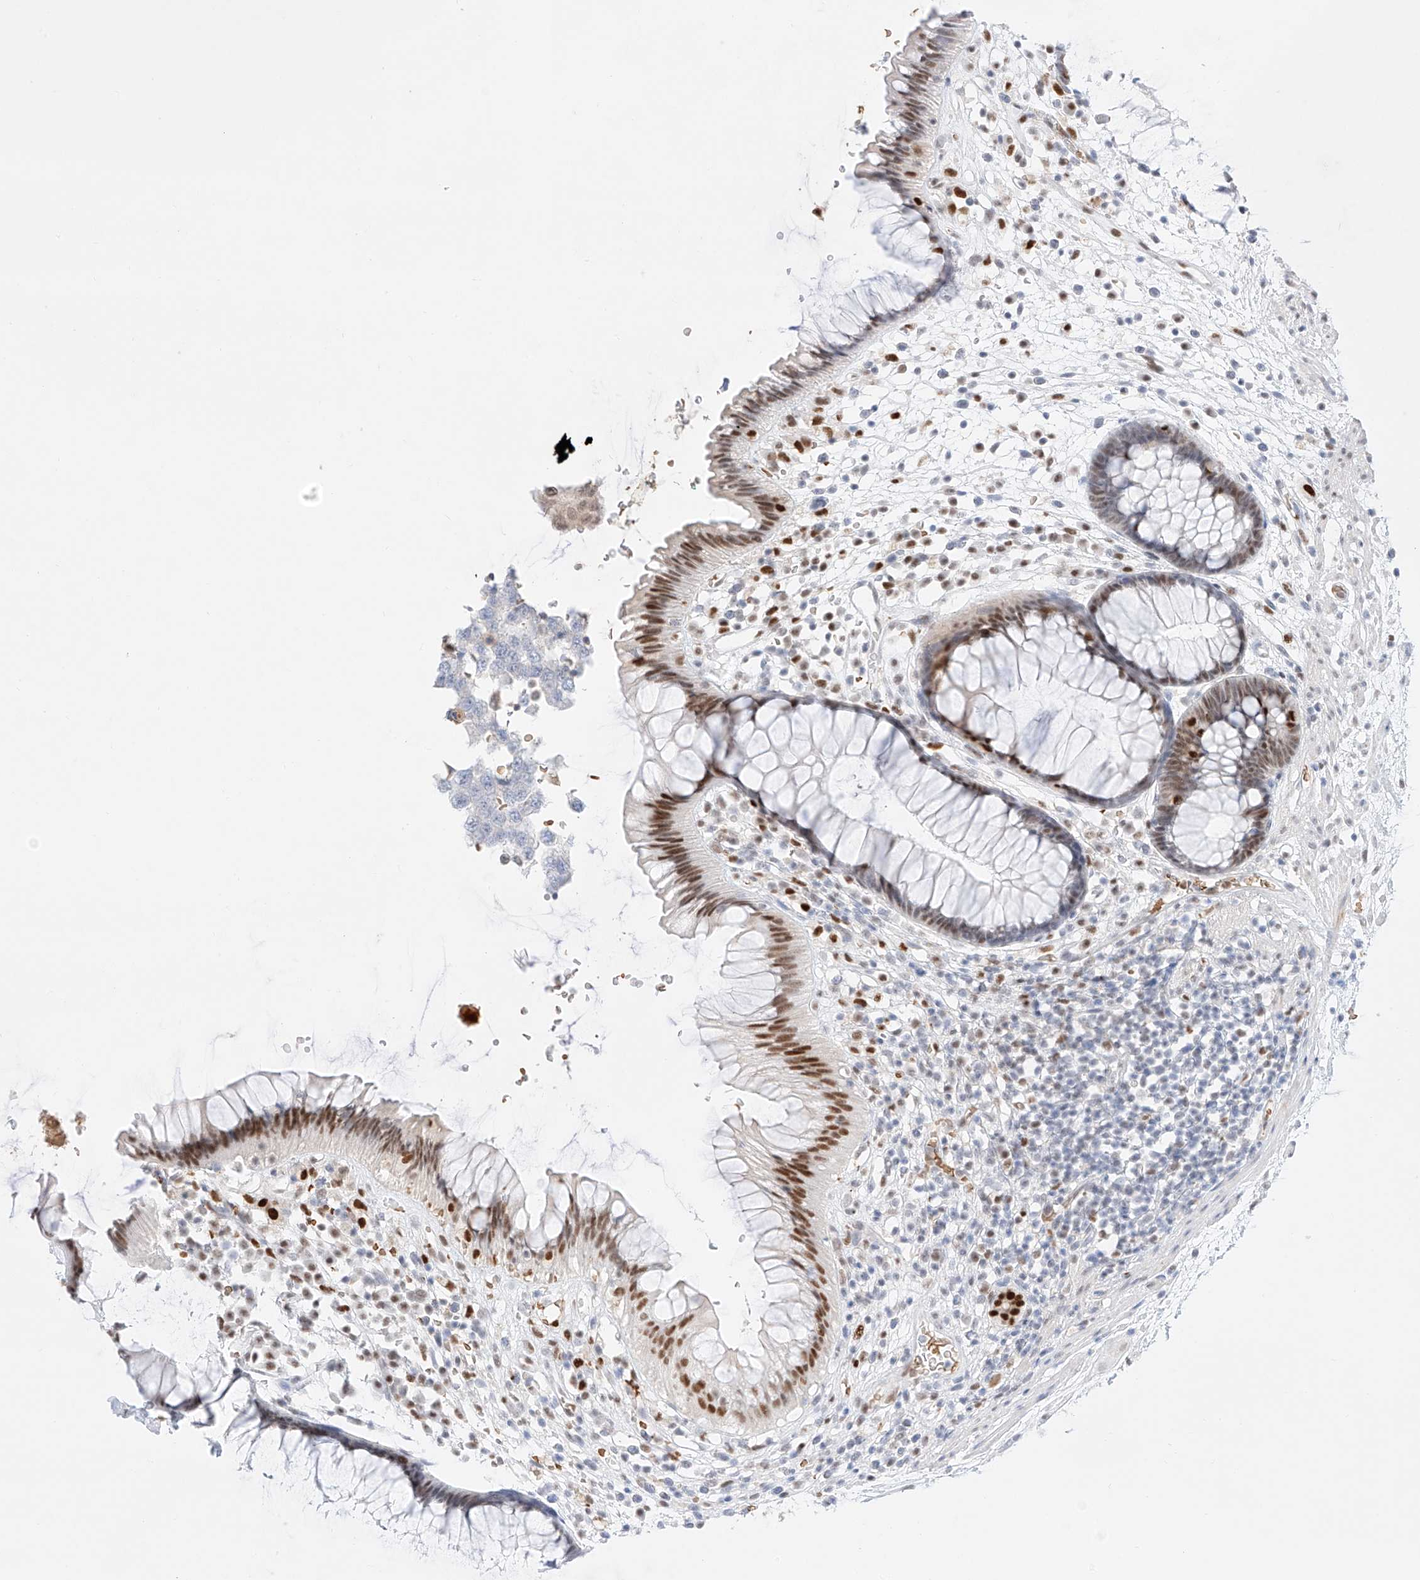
{"staining": {"intensity": "strong", "quantity": "25%-75%", "location": "nuclear"}, "tissue": "rectum", "cell_type": "Glandular cells", "image_type": "normal", "snomed": [{"axis": "morphology", "description": "Normal tissue, NOS"}, {"axis": "topography", "description": "Rectum"}], "caption": "Immunohistochemical staining of benign rectum exhibits high levels of strong nuclear staining in about 25%-75% of glandular cells.", "gene": "APIP", "patient": {"sex": "male", "age": 51}}